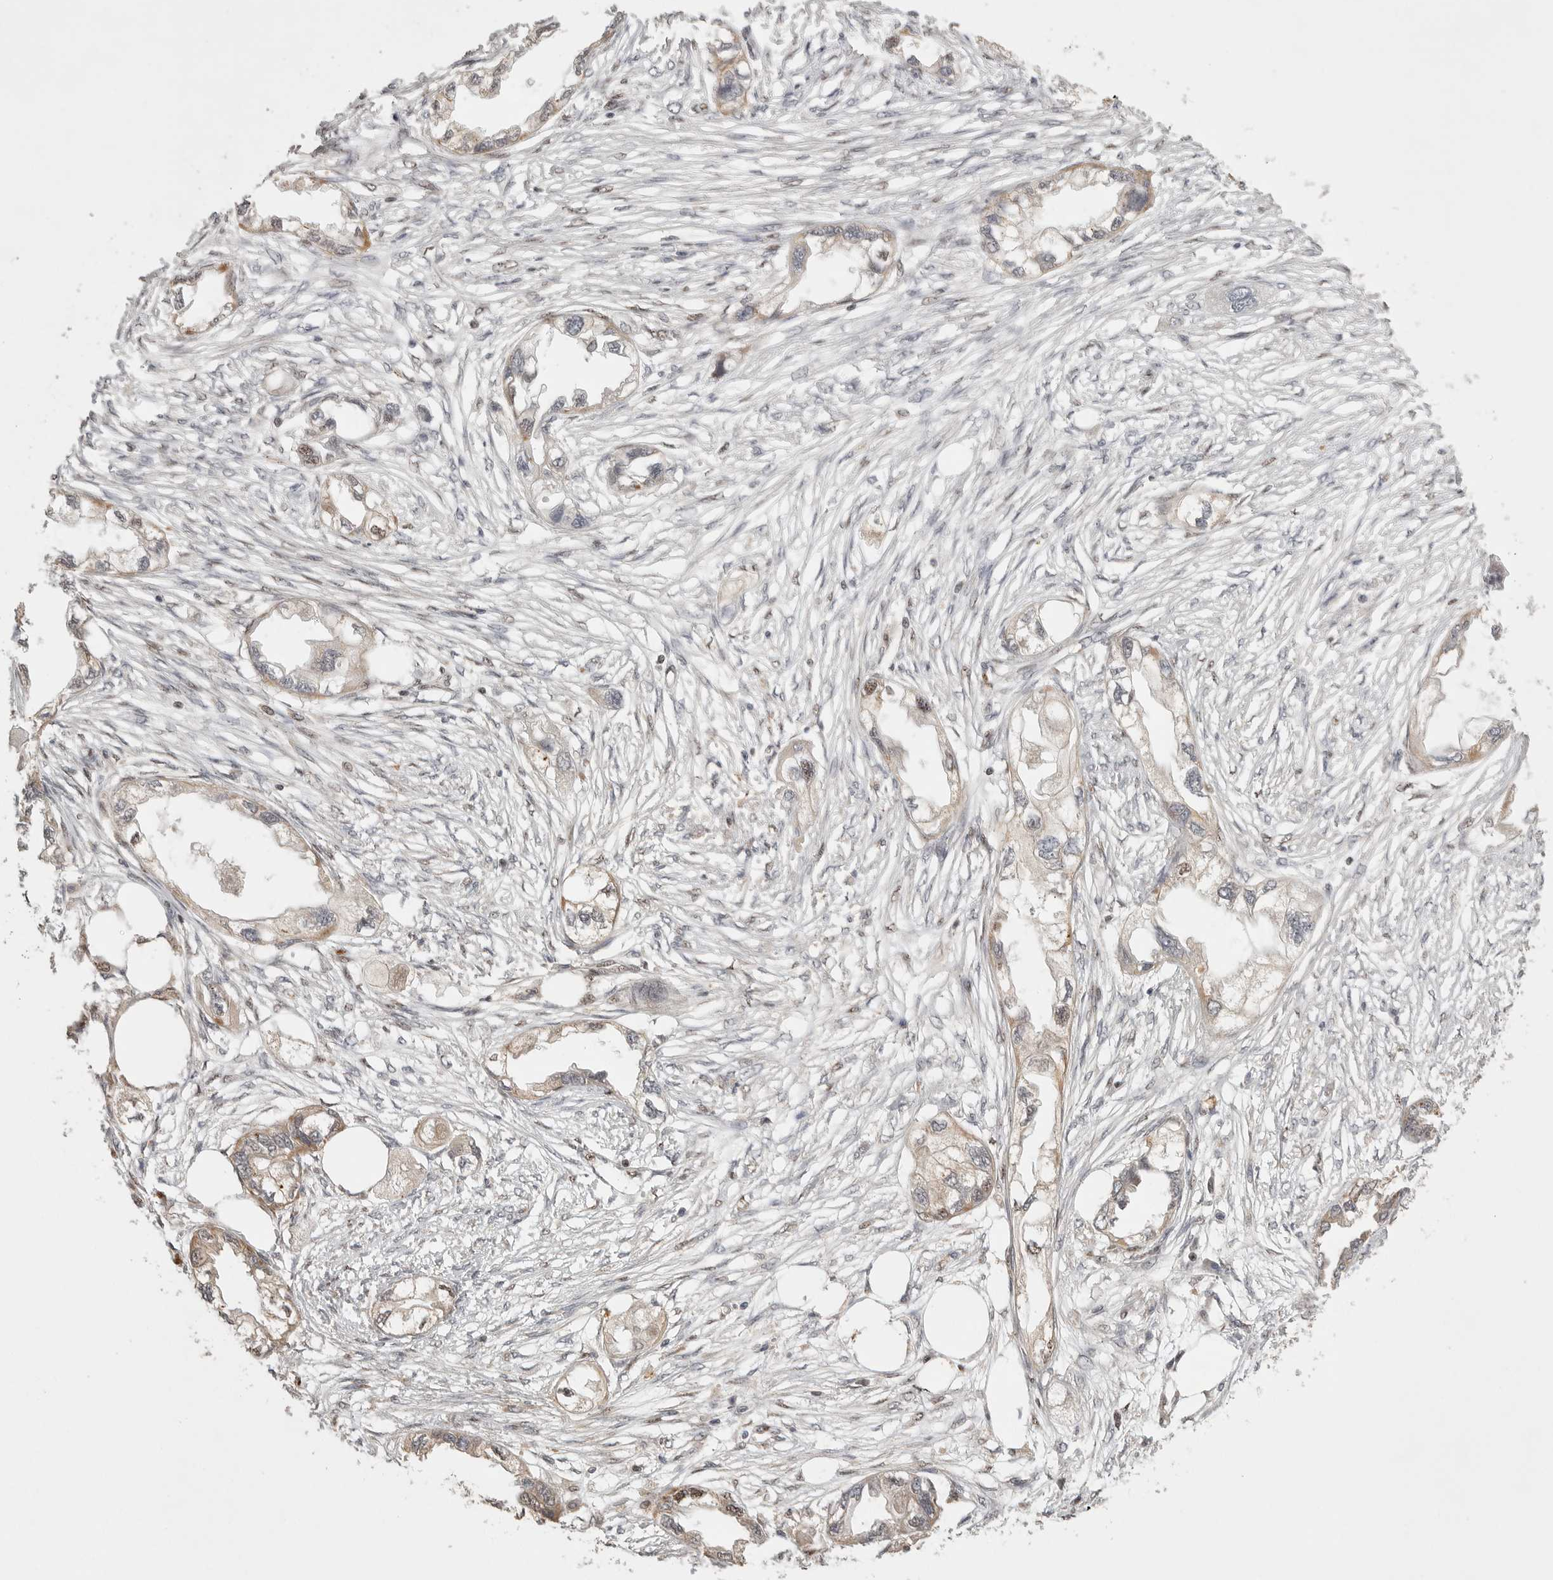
{"staining": {"intensity": "weak", "quantity": "<25%", "location": "cytoplasmic/membranous,nuclear"}, "tissue": "endometrial cancer", "cell_type": "Tumor cells", "image_type": "cancer", "snomed": [{"axis": "morphology", "description": "Adenocarcinoma, NOS"}, {"axis": "morphology", "description": "Adenocarcinoma, metastatic, NOS"}, {"axis": "topography", "description": "Adipose tissue"}, {"axis": "topography", "description": "Endometrium"}], "caption": "Immunohistochemistry of metastatic adenocarcinoma (endometrial) demonstrates no expression in tumor cells.", "gene": "POMP", "patient": {"sex": "female", "age": 67}}